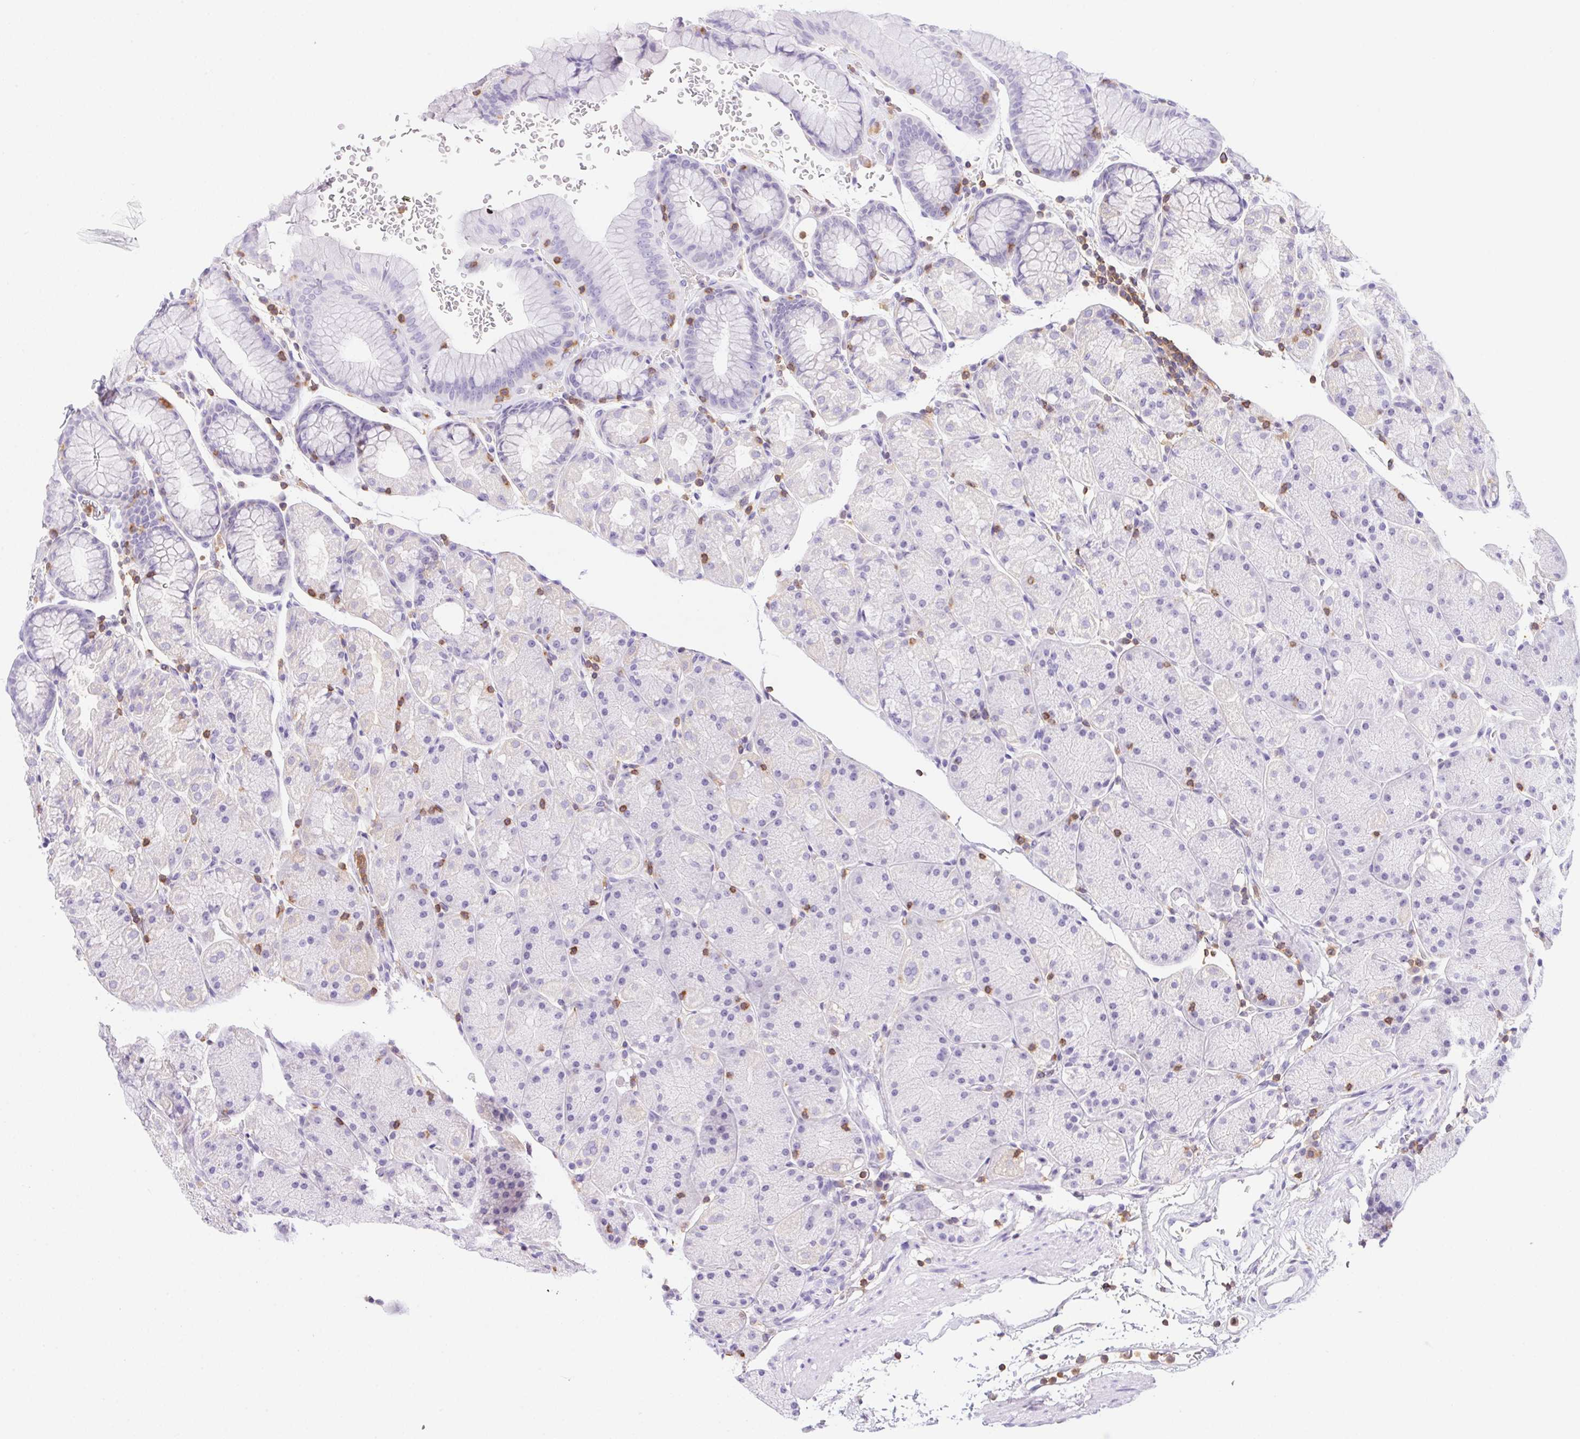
{"staining": {"intensity": "negative", "quantity": "none", "location": "none"}, "tissue": "stomach", "cell_type": "Glandular cells", "image_type": "normal", "snomed": [{"axis": "morphology", "description": "Normal tissue, NOS"}, {"axis": "topography", "description": "Stomach, upper"}, {"axis": "topography", "description": "Stomach"}], "caption": "Stomach was stained to show a protein in brown. There is no significant expression in glandular cells. (DAB (3,3'-diaminobenzidine) IHC, high magnification).", "gene": "APBB1IP", "patient": {"sex": "male", "age": 76}}